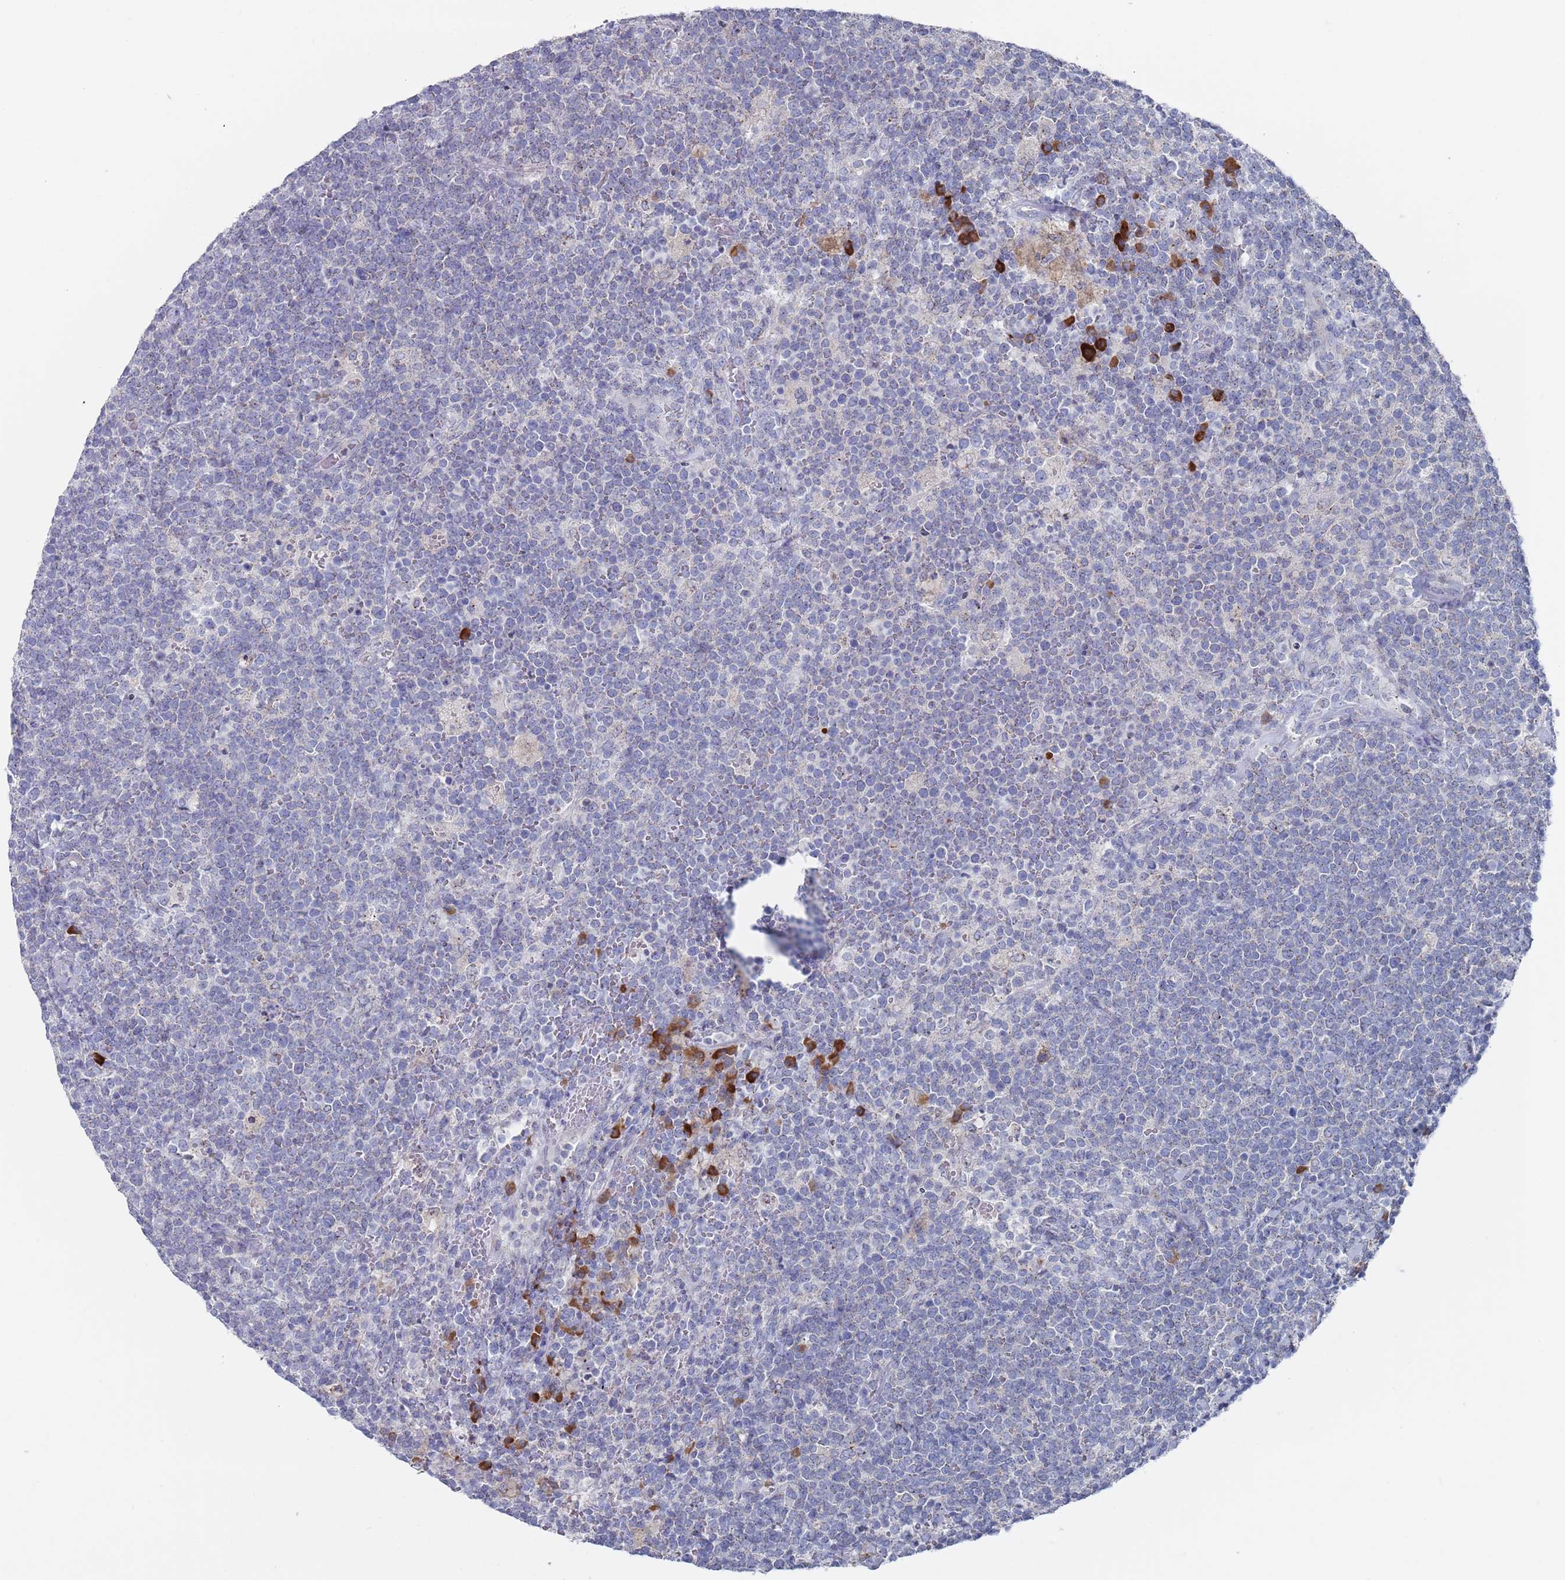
{"staining": {"intensity": "weak", "quantity": "<25%", "location": "cytoplasmic/membranous"}, "tissue": "lymphoma", "cell_type": "Tumor cells", "image_type": "cancer", "snomed": [{"axis": "morphology", "description": "Malignant lymphoma, non-Hodgkin's type, High grade"}, {"axis": "topography", "description": "Lymph node"}], "caption": "Tumor cells are negative for protein expression in human lymphoma. The staining is performed using DAB (3,3'-diaminobenzidine) brown chromogen with nuclei counter-stained in using hematoxylin.", "gene": "MAT1A", "patient": {"sex": "male", "age": 61}}